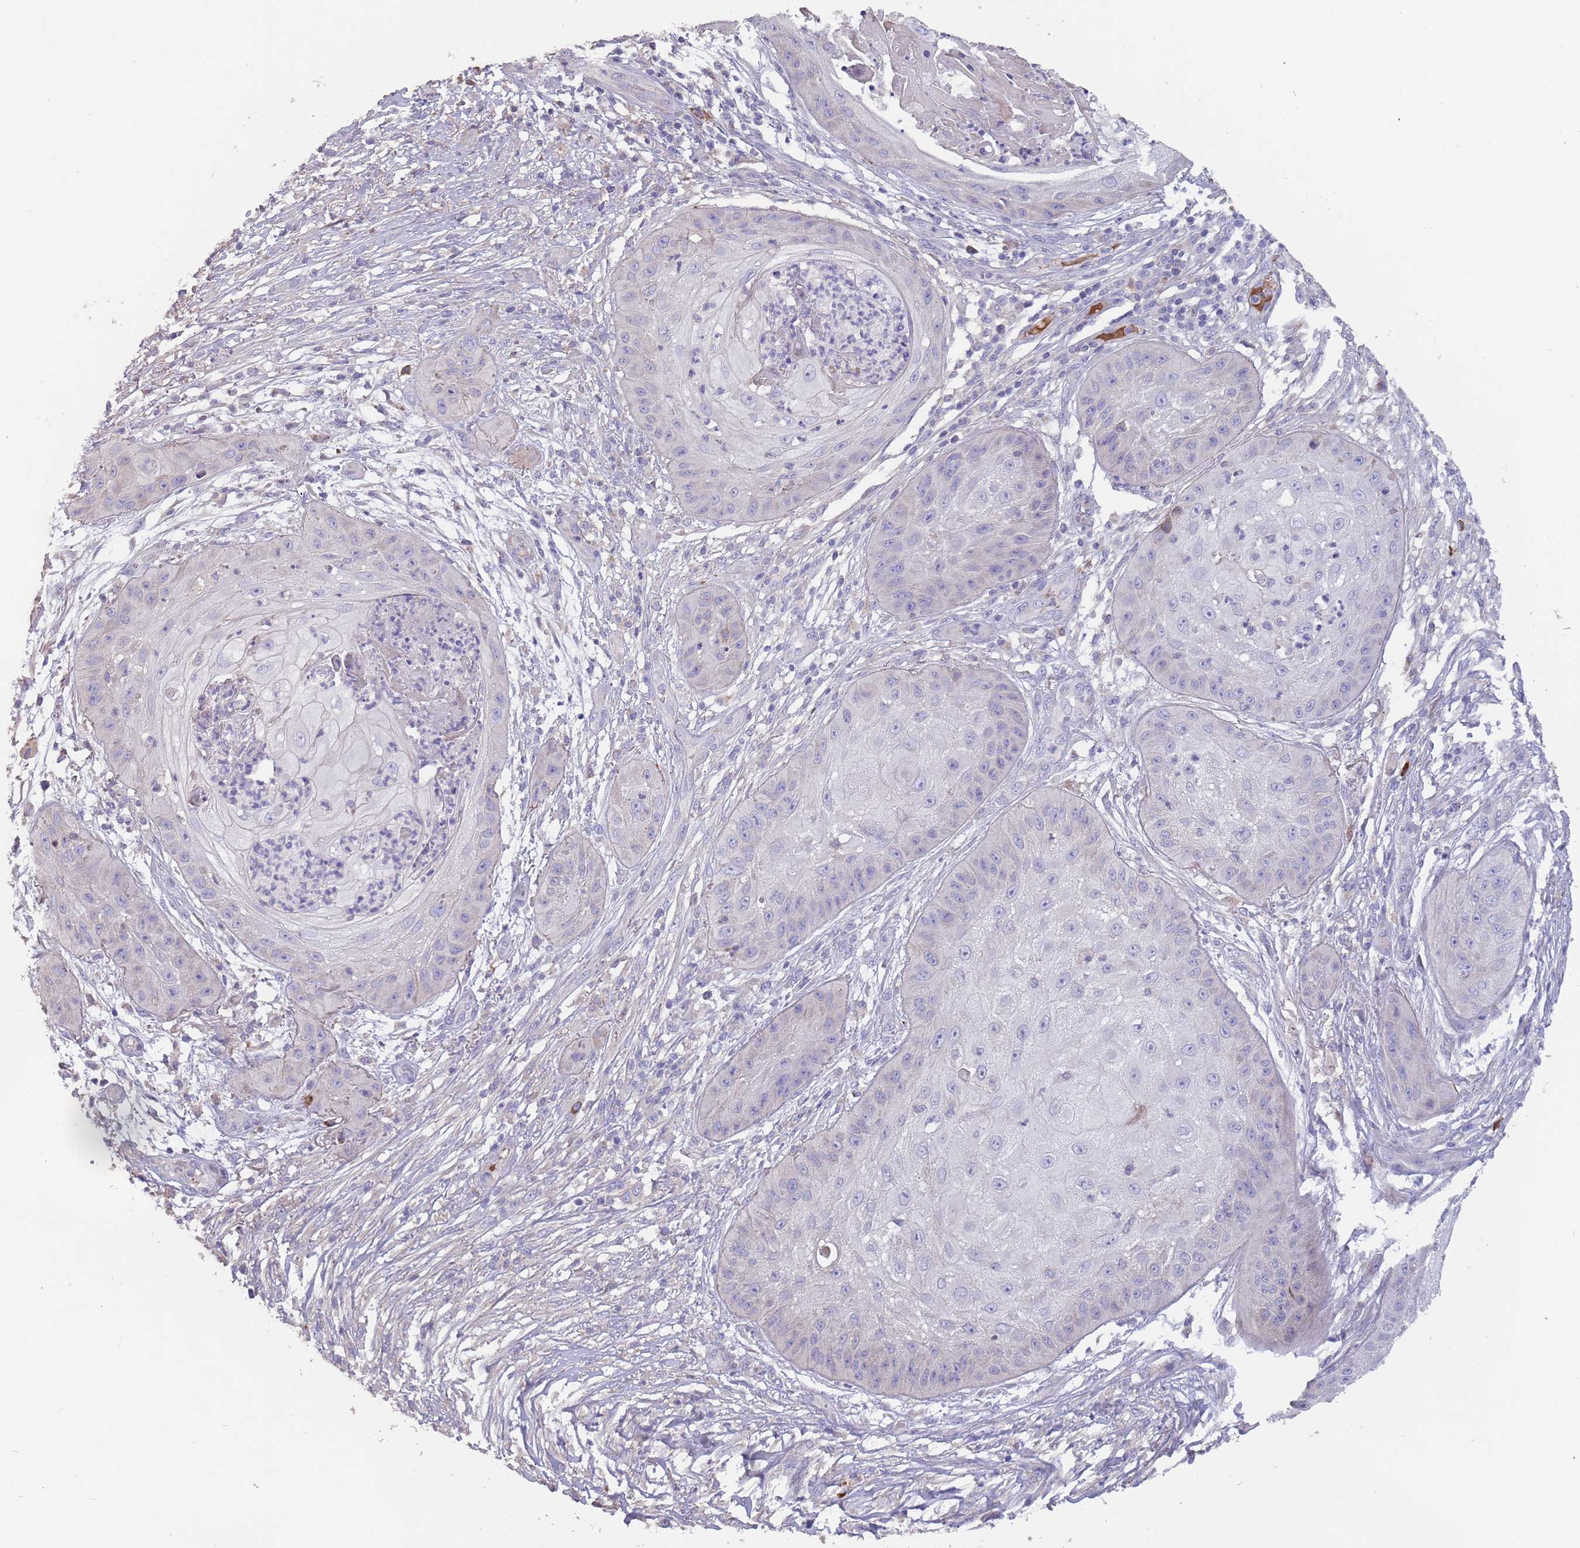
{"staining": {"intensity": "negative", "quantity": "none", "location": "none"}, "tissue": "skin cancer", "cell_type": "Tumor cells", "image_type": "cancer", "snomed": [{"axis": "morphology", "description": "Squamous cell carcinoma, NOS"}, {"axis": "topography", "description": "Skin"}], "caption": "A photomicrograph of skin cancer (squamous cell carcinoma) stained for a protein reveals no brown staining in tumor cells. Nuclei are stained in blue.", "gene": "SUSD1", "patient": {"sex": "male", "age": 70}}